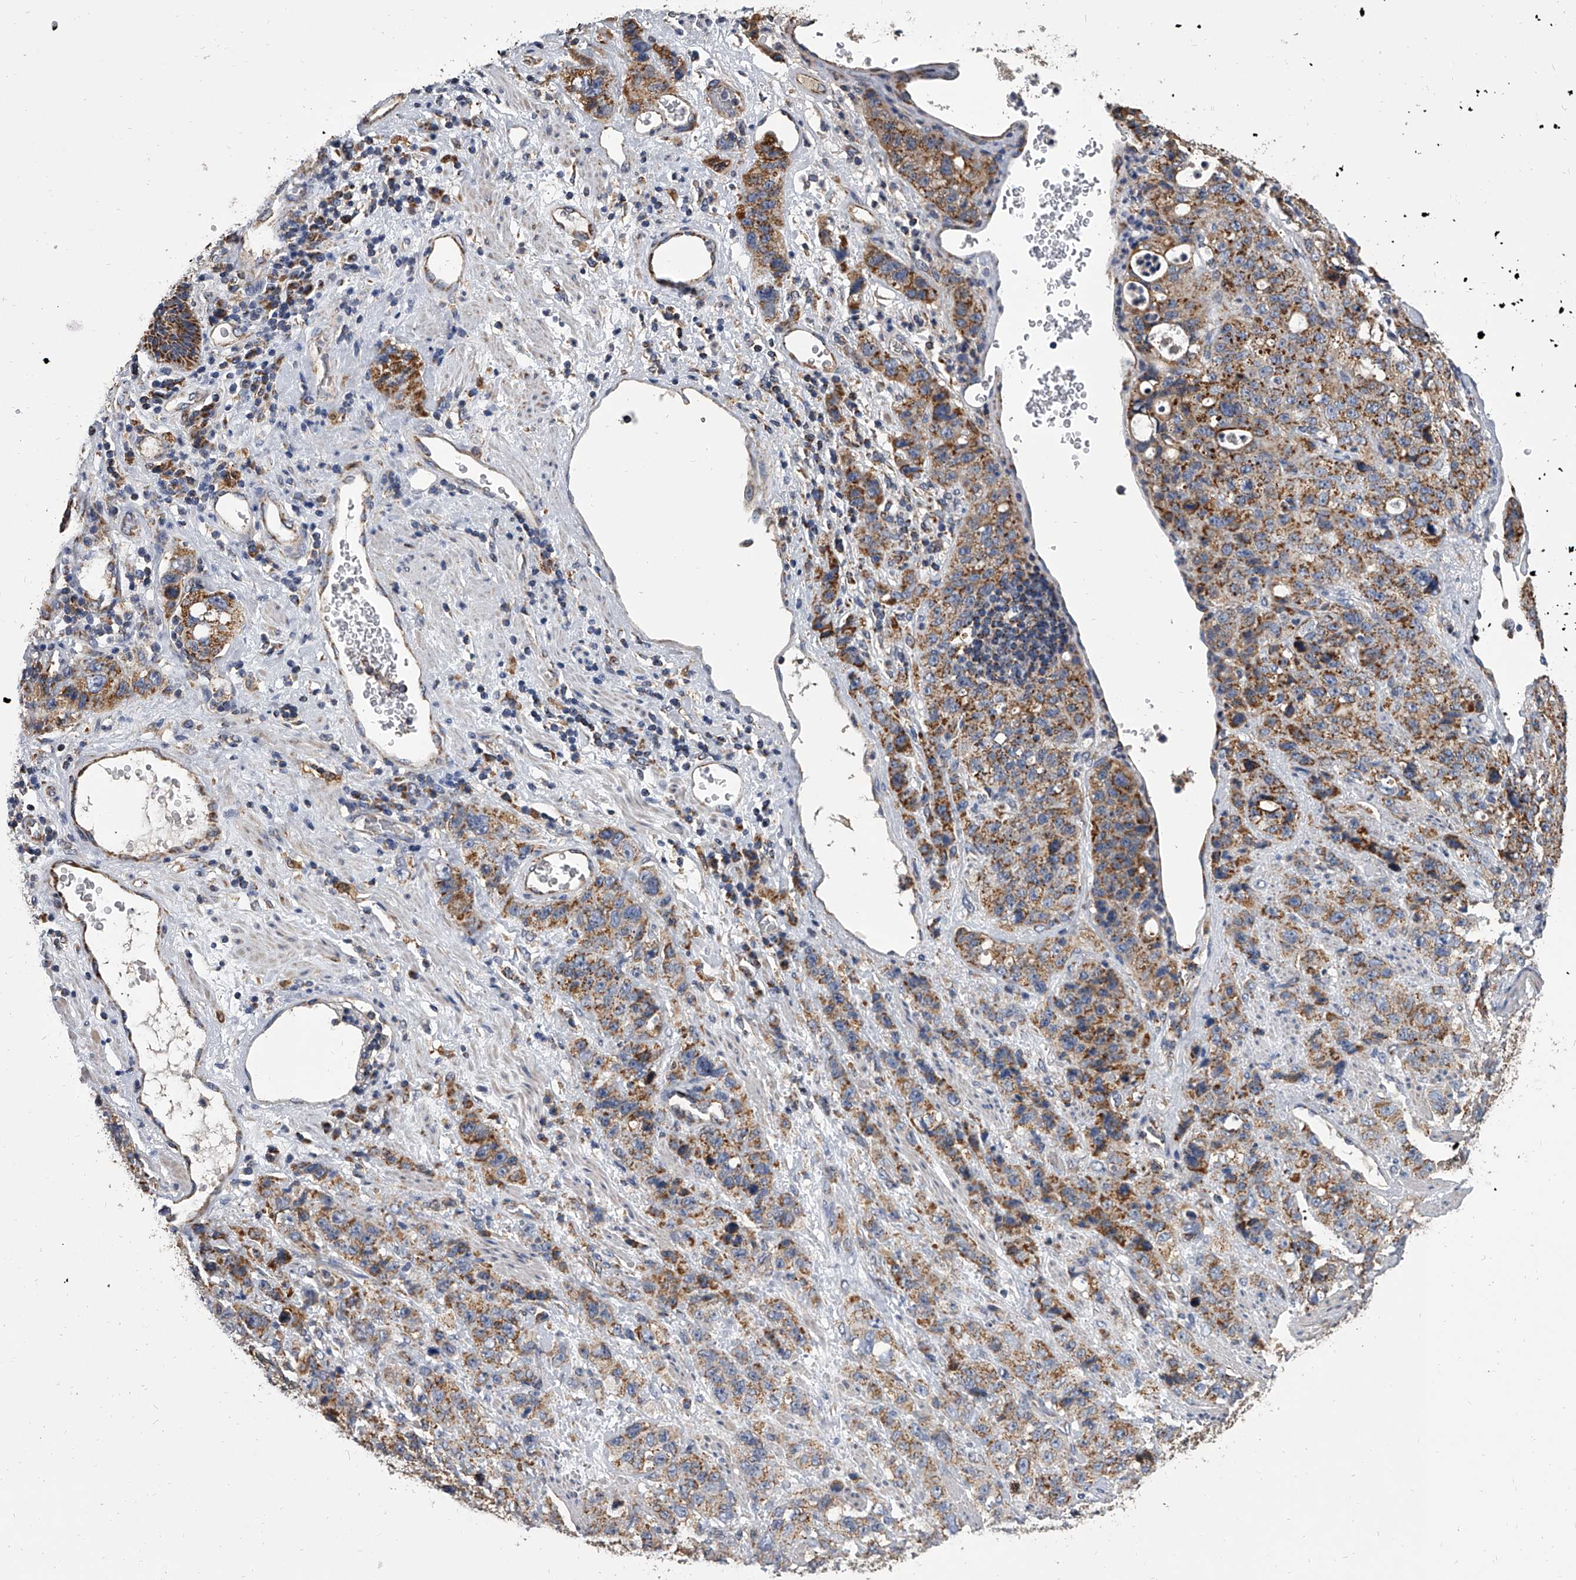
{"staining": {"intensity": "moderate", "quantity": ">75%", "location": "cytoplasmic/membranous"}, "tissue": "stomach cancer", "cell_type": "Tumor cells", "image_type": "cancer", "snomed": [{"axis": "morphology", "description": "Adenocarcinoma, NOS"}, {"axis": "topography", "description": "Stomach"}], "caption": "A micrograph showing moderate cytoplasmic/membranous expression in approximately >75% of tumor cells in stomach cancer (adenocarcinoma), as visualized by brown immunohistochemical staining.", "gene": "MRPL28", "patient": {"sex": "male", "age": 48}}